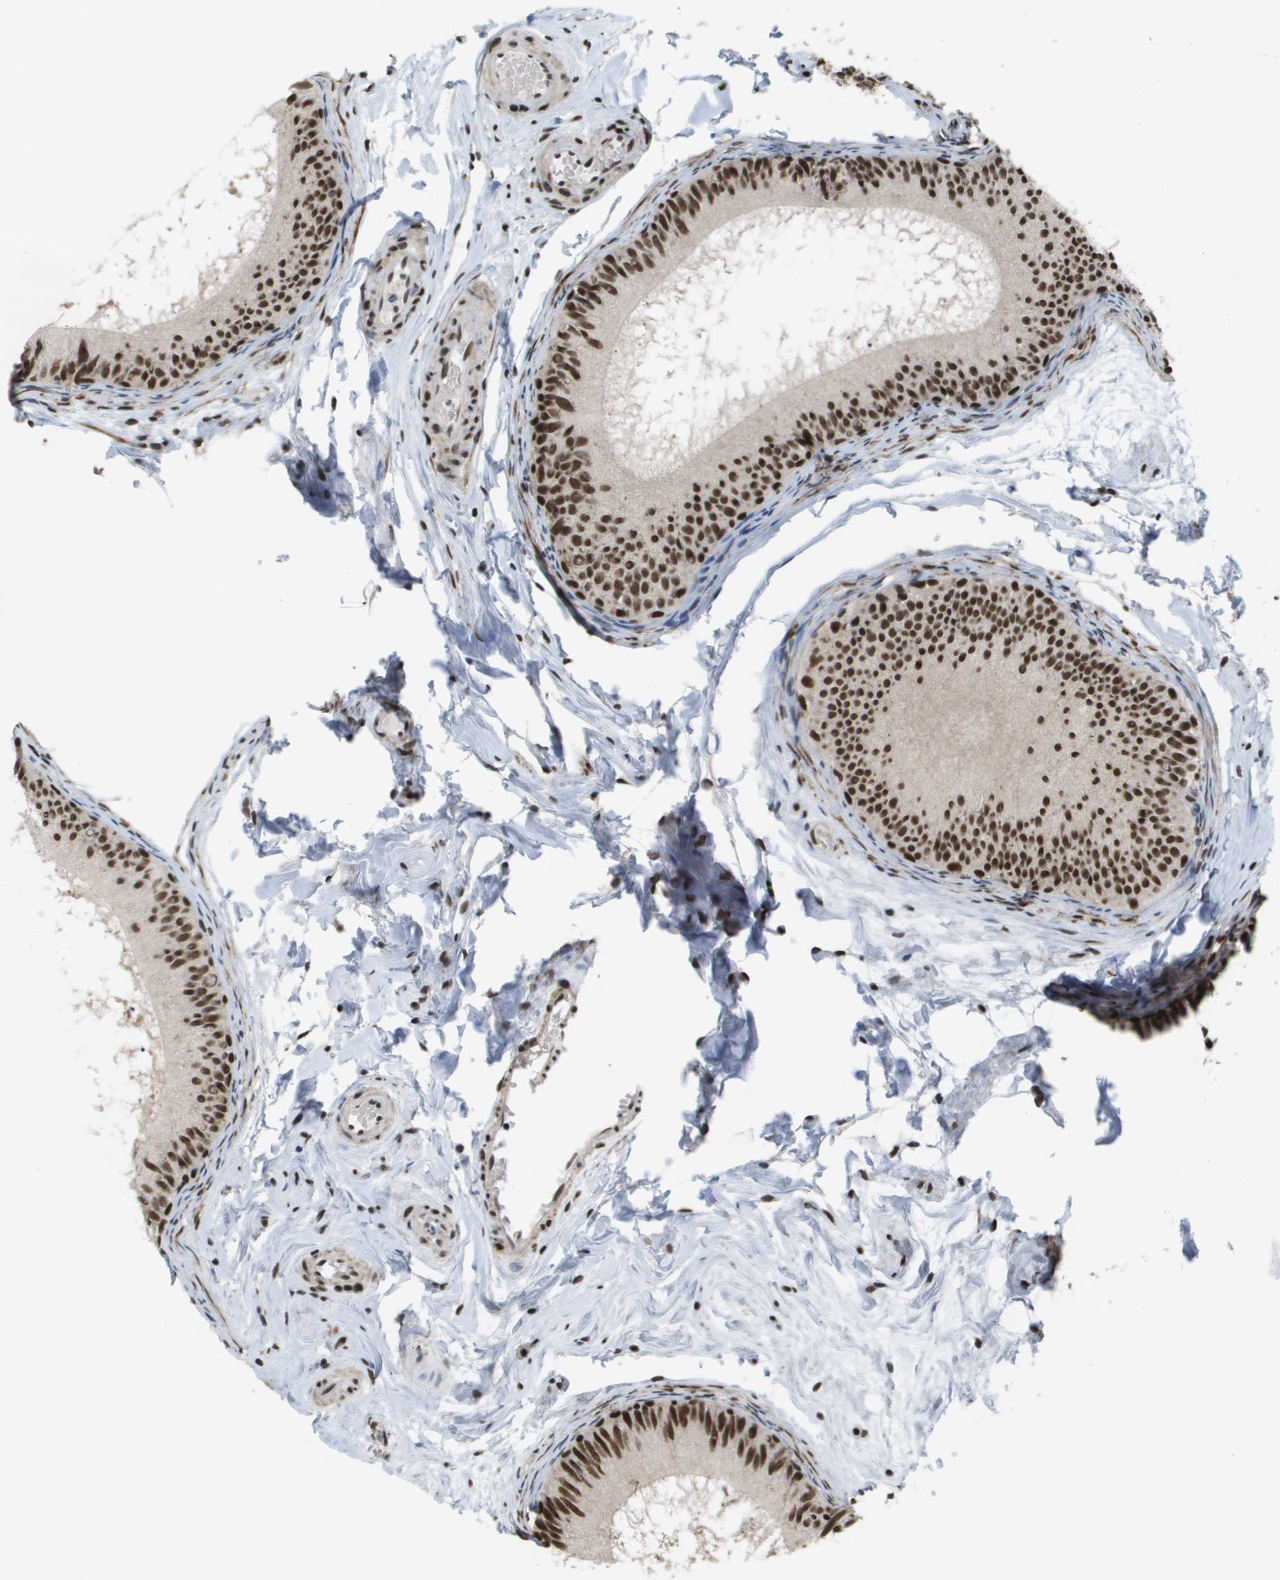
{"staining": {"intensity": "strong", "quantity": ">75%", "location": "nuclear"}, "tissue": "epididymis", "cell_type": "Glandular cells", "image_type": "normal", "snomed": [{"axis": "morphology", "description": "Normal tissue, NOS"}, {"axis": "topography", "description": "Epididymis"}], "caption": "Human epididymis stained with a brown dye reveals strong nuclear positive staining in approximately >75% of glandular cells.", "gene": "CDT1", "patient": {"sex": "male", "age": 46}}